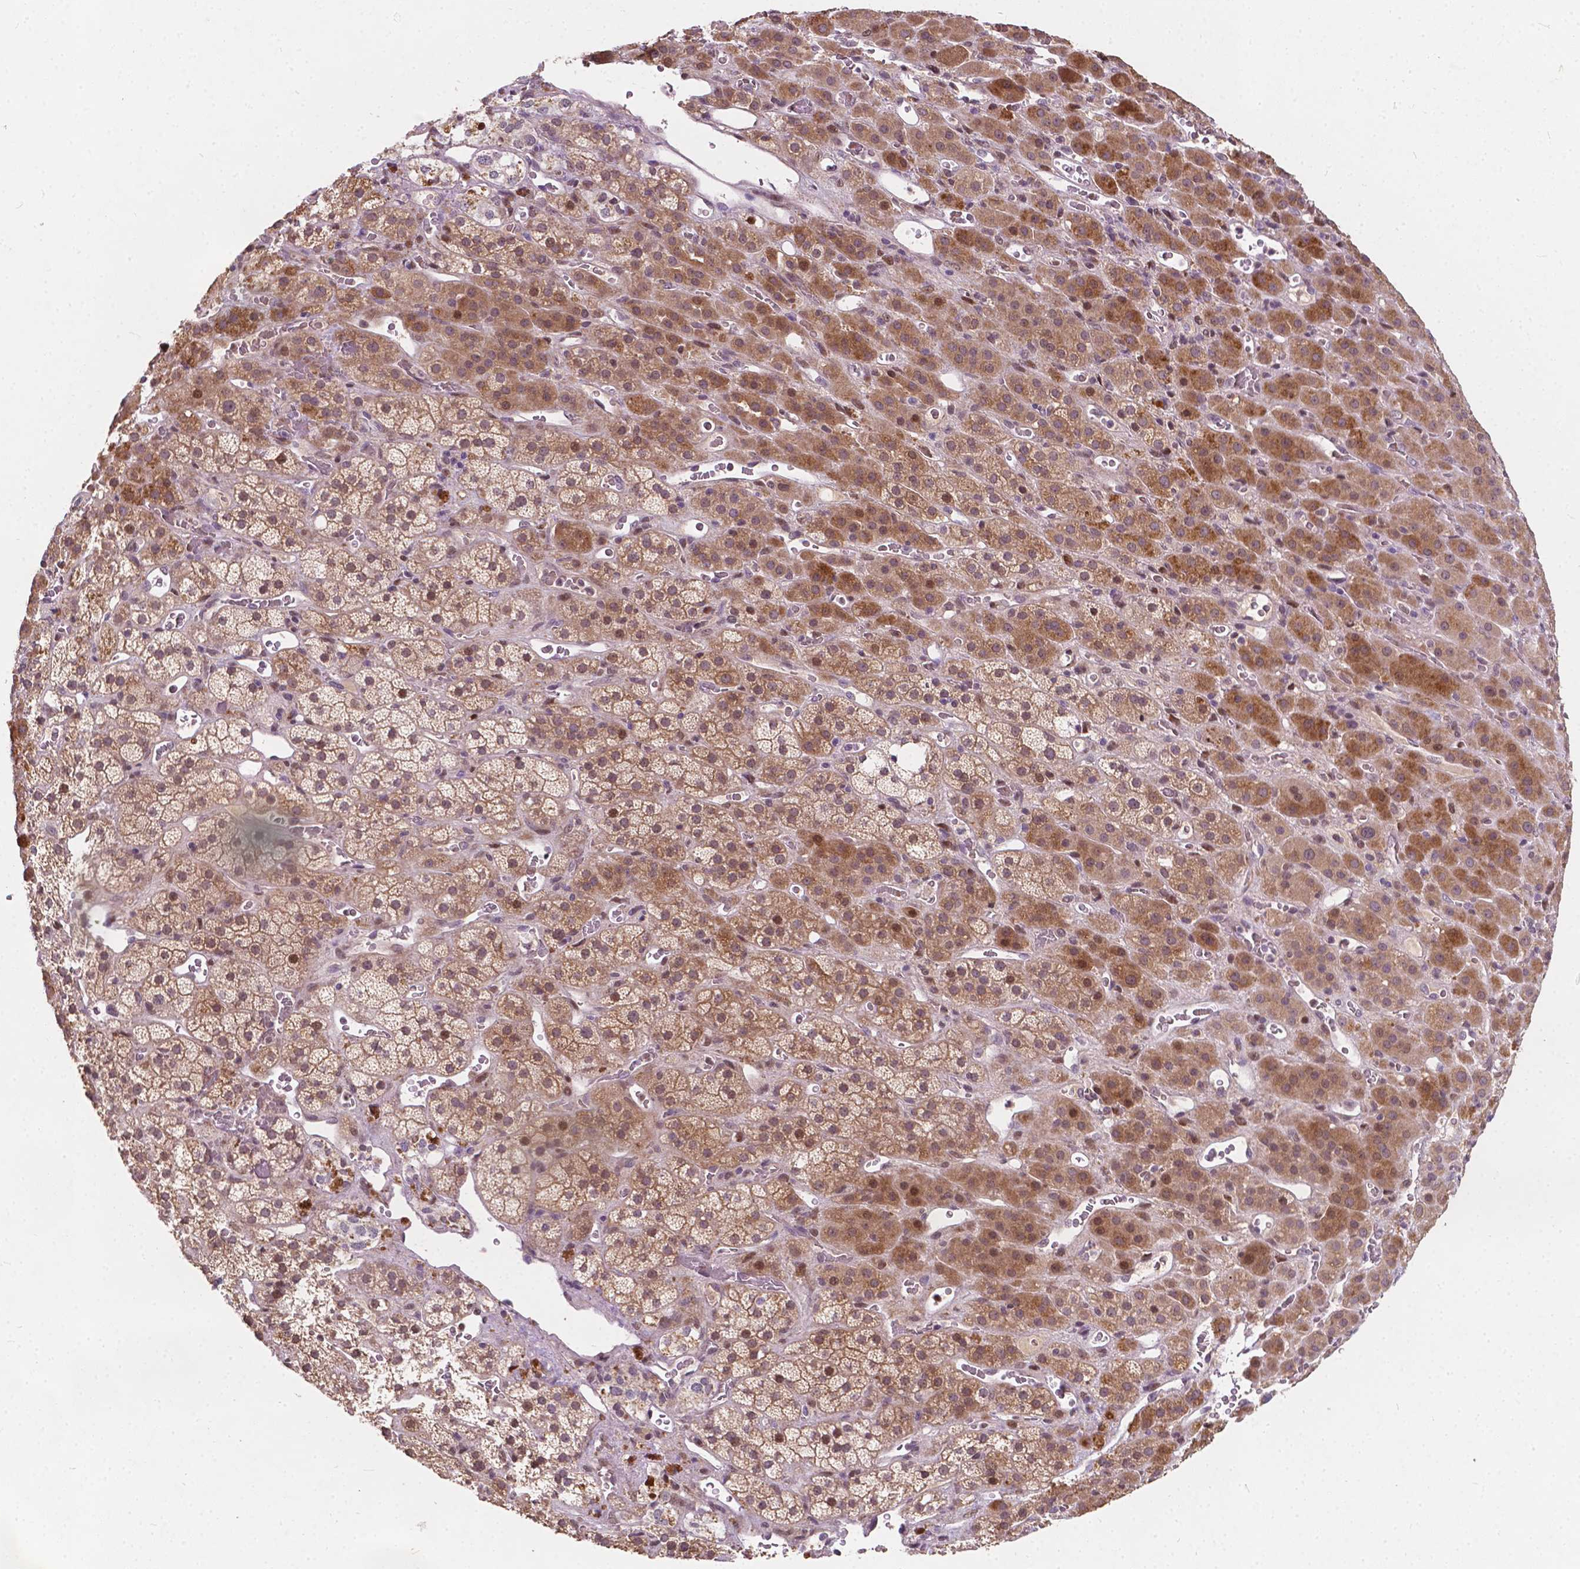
{"staining": {"intensity": "moderate", "quantity": ">75%", "location": "cytoplasmic/membranous"}, "tissue": "adrenal gland", "cell_type": "Glandular cells", "image_type": "normal", "snomed": [{"axis": "morphology", "description": "Normal tissue, NOS"}, {"axis": "topography", "description": "Adrenal gland"}], "caption": "This is a photomicrograph of immunohistochemistry (IHC) staining of unremarkable adrenal gland, which shows moderate staining in the cytoplasmic/membranous of glandular cells.", "gene": "DUSP16", "patient": {"sex": "male", "age": 57}}